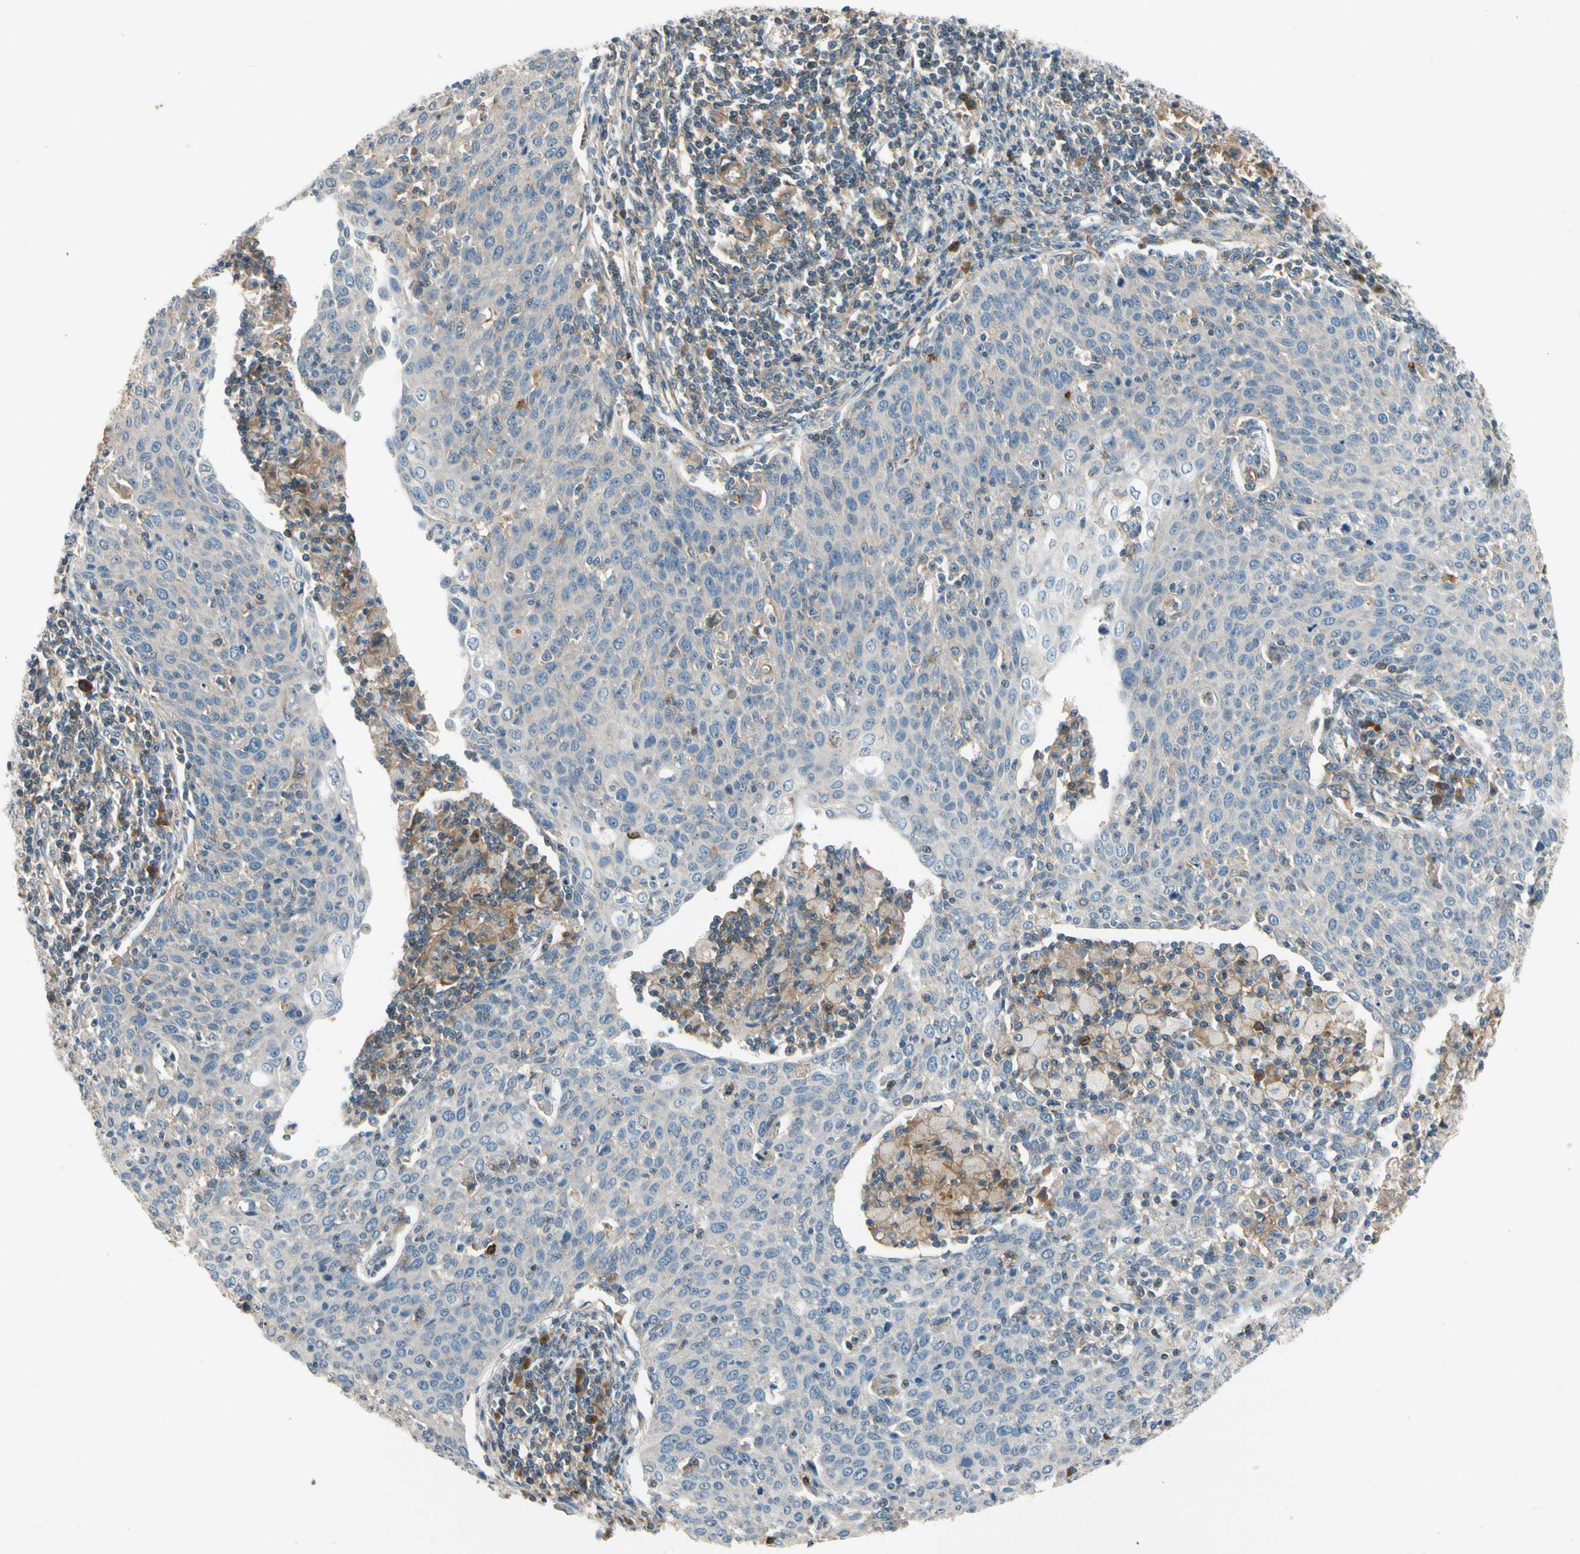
{"staining": {"intensity": "weak", "quantity": "<25%", "location": "cytoplasmic/membranous"}, "tissue": "cervical cancer", "cell_type": "Tumor cells", "image_type": "cancer", "snomed": [{"axis": "morphology", "description": "Squamous cell carcinoma, NOS"}, {"axis": "topography", "description": "Cervix"}], "caption": "A high-resolution micrograph shows immunohistochemistry (IHC) staining of cervical cancer (squamous cell carcinoma), which demonstrates no significant positivity in tumor cells. (DAB (3,3'-diaminobenzidine) immunohistochemistry visualized using brightfield microscopy, high magnification).", "gene": "MST1R", "patient": {"sex": "female", "age": 38}}